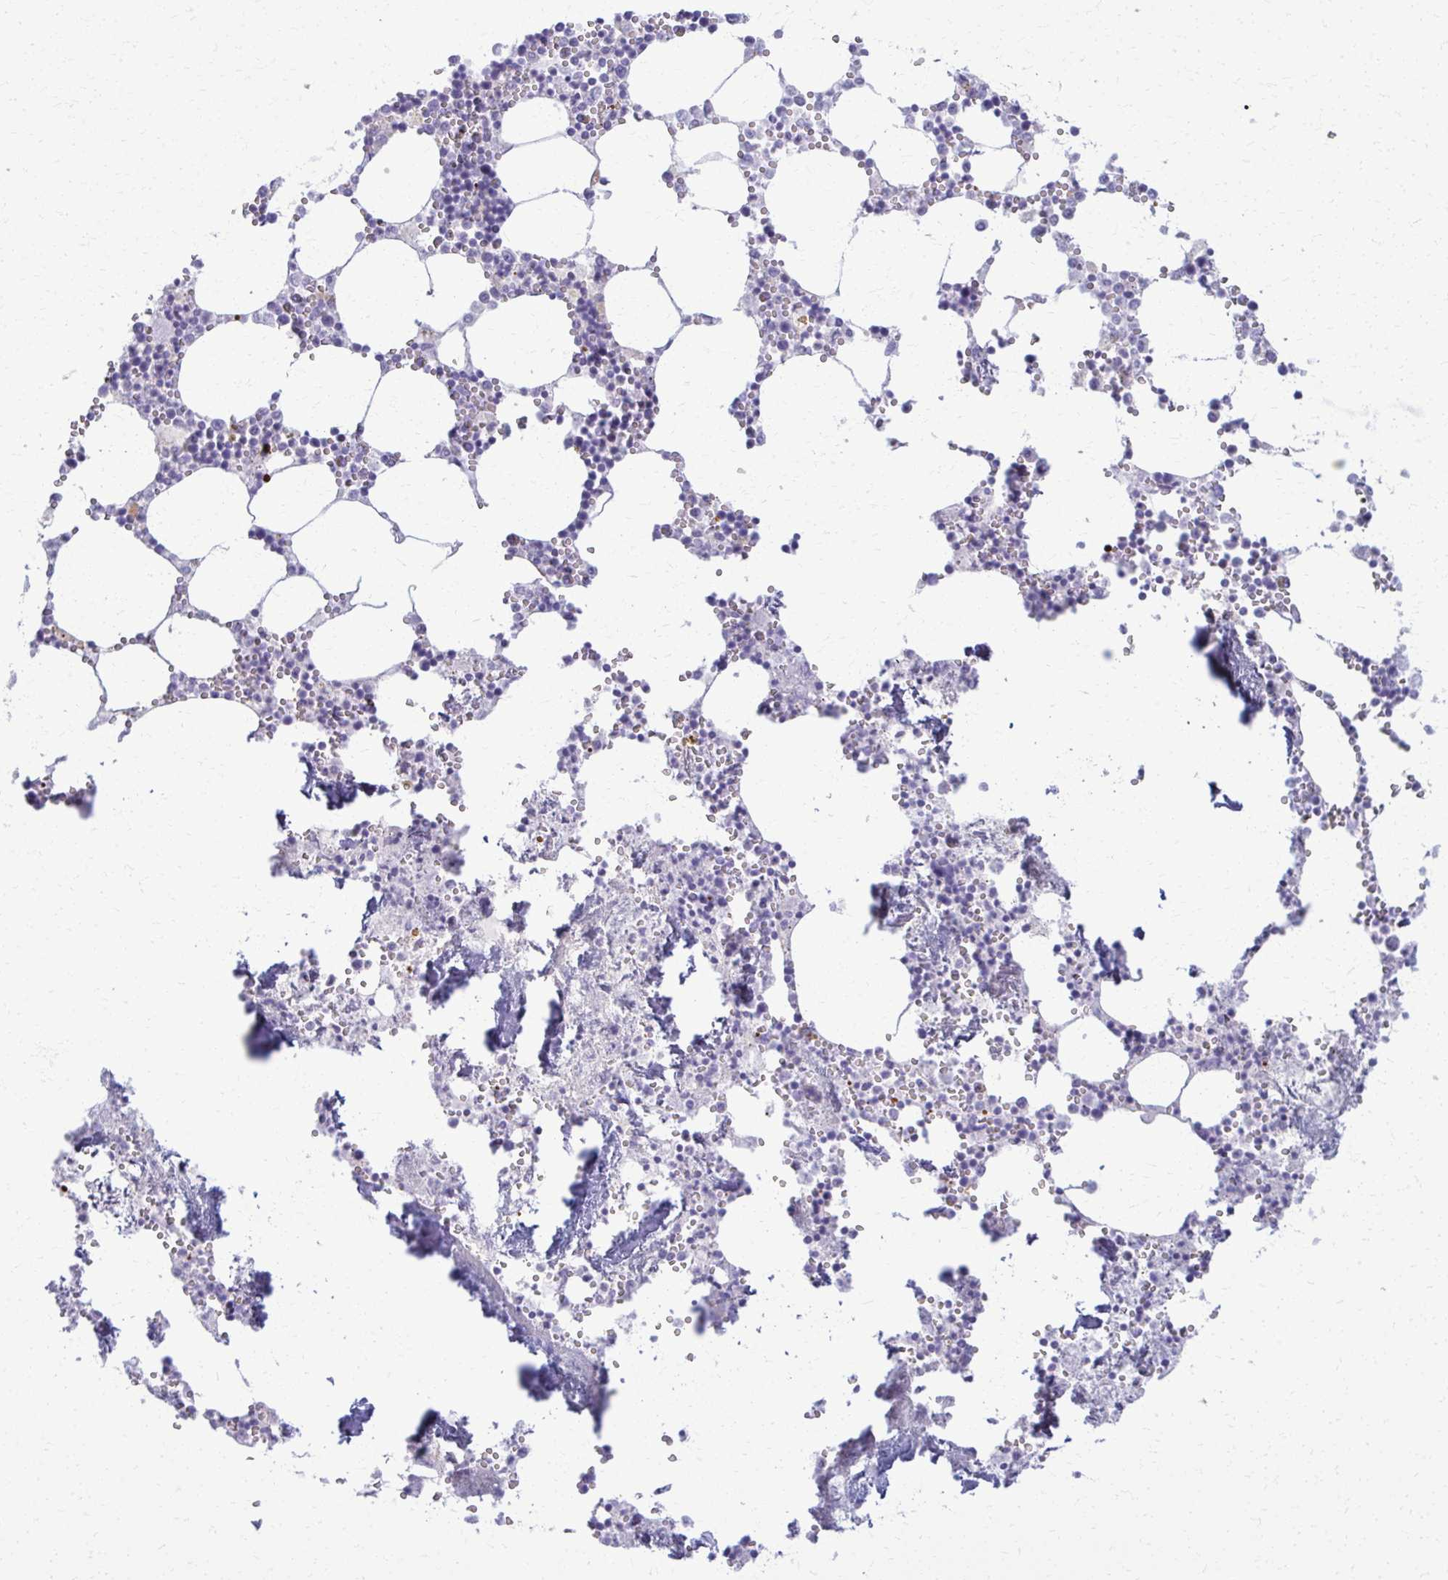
{"staining": {"intensity": "negative", "quantity": "none", "location": "none"}, "tissue": "bone marrow", "cell_type": "Hematopoietic cells", "image_type": "normal", "snomed": [{"axis": "morphology", "description": "Normal tissue, NOS"}, {"axis": "topography", "description": "Bone marrow"}], "caption": "Protein analysis of normal bone marrow exhibits no significant positivity in hematopoietic cells.", "gene": "ACSM2A", "patient": {"sex": "male", "age": 54}}